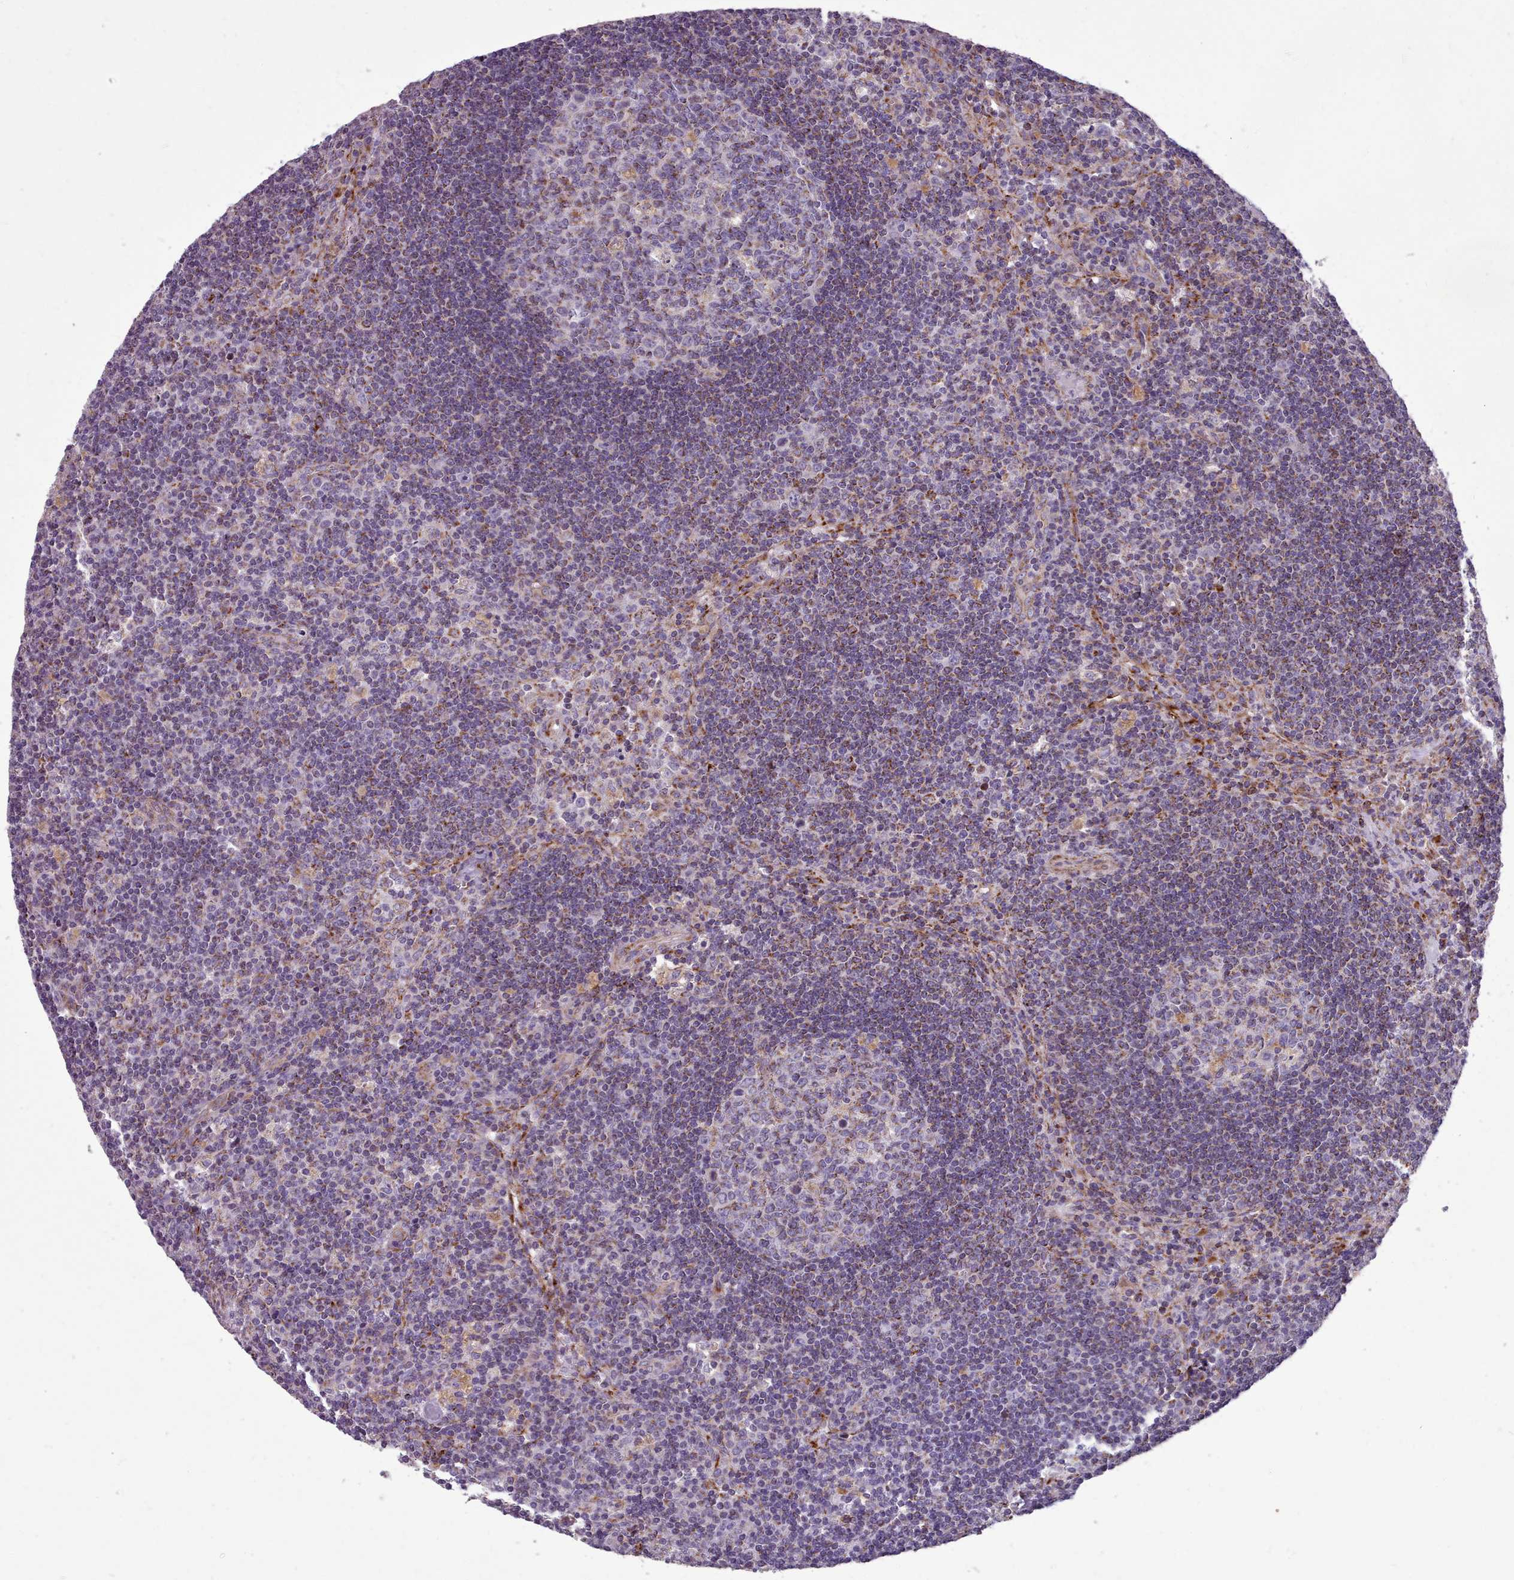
{"staining": {"intensity": "weak", "quantity": "<25%", "location": "cytoplasmic/membranous"}, "tissue": "lymph node", "cell_type": "Germinal center cells", "image_type": "normal", "snomed": [{"axis": "morphology", "description": "Normal tissue, NOS"}, {"axis": "topography", "description": "Lymph node"}], "caption": "Human lymph node stained for a protein using immunohistochemistry demonstrates no staining in germinal center cells.", "gene": "FKBP10", "patient": {"sex": "male", "age": 58}}